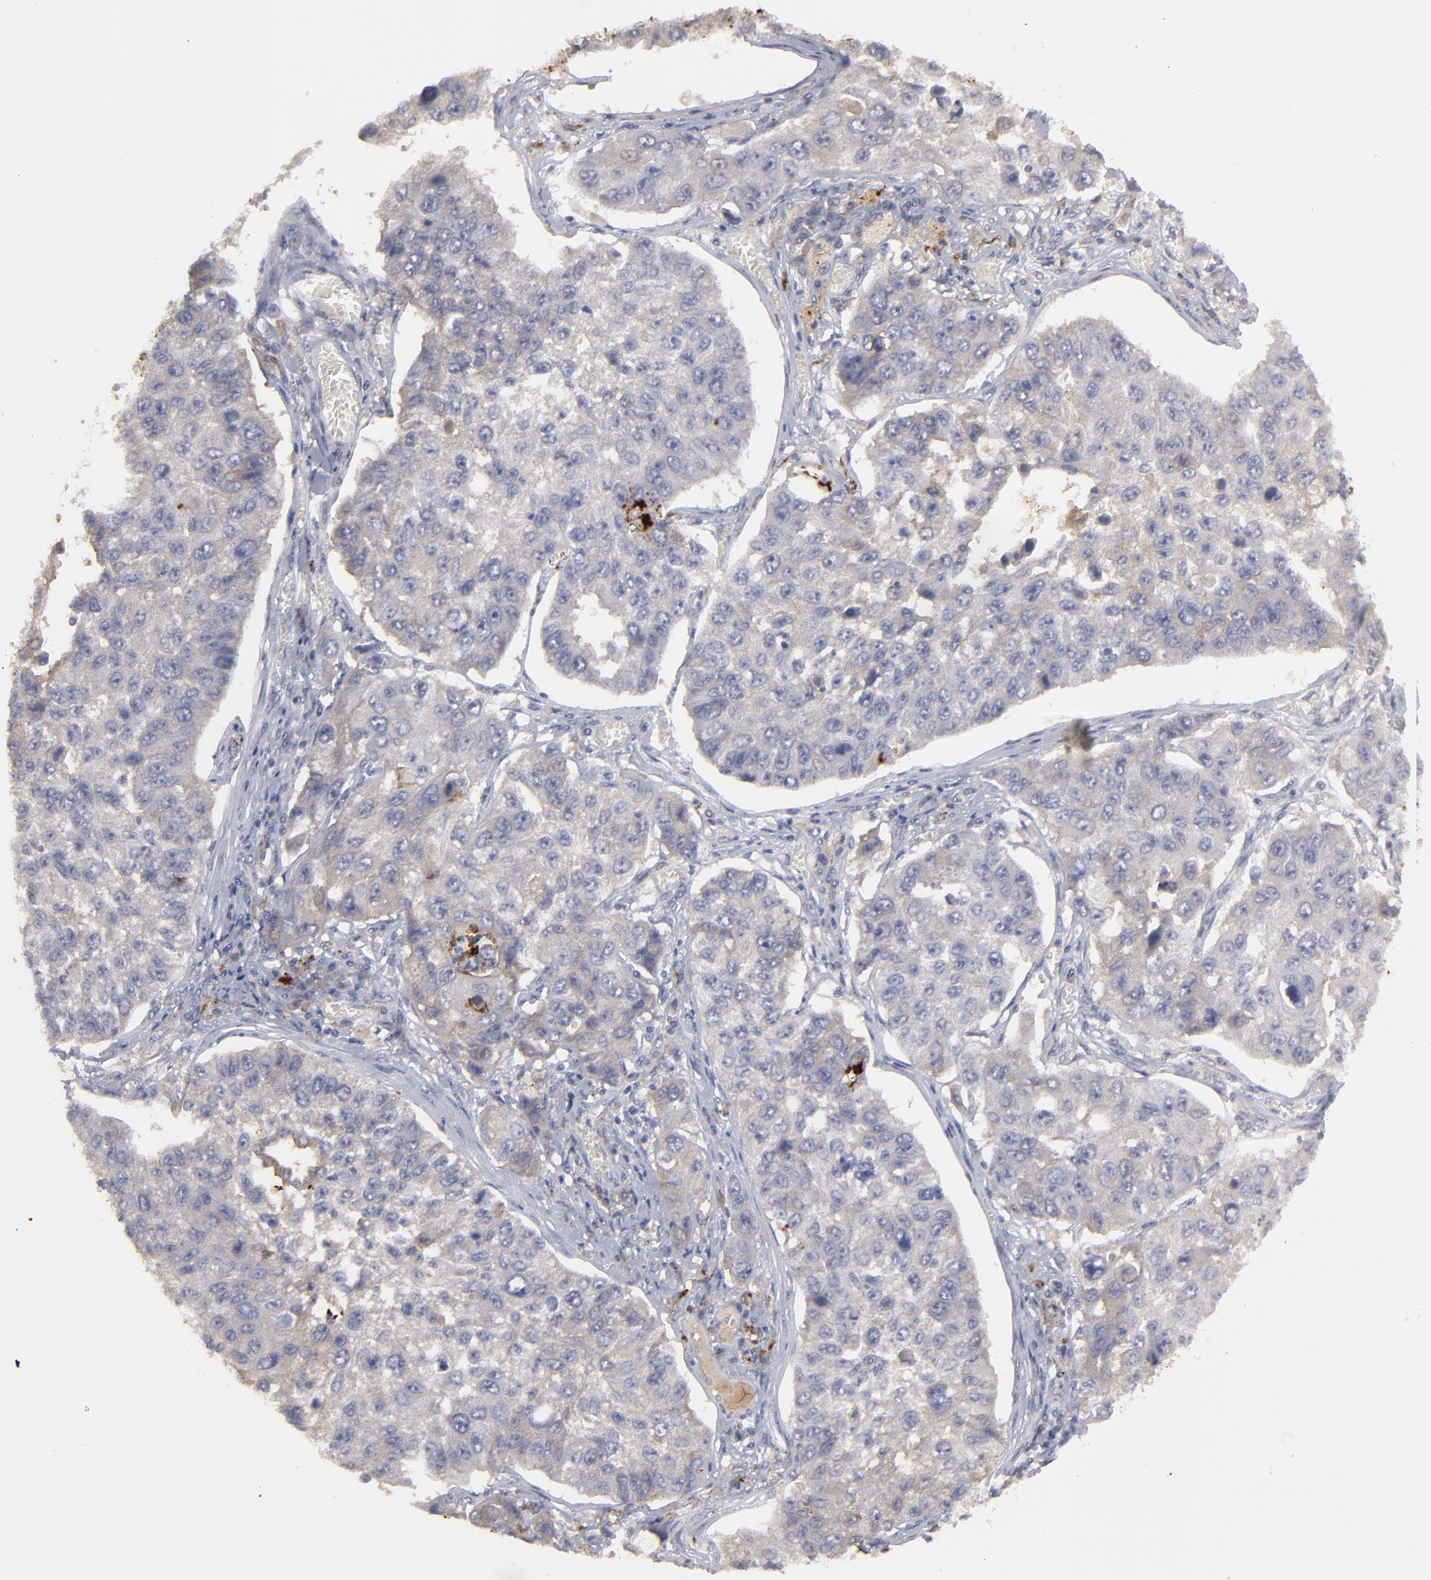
{"staining": {"intensity": "weak", "quantity": "25%-75%", "location": "cytoplasmic/membranous"}, "tissue": "lung cancer", "cell_type": "Tumor cells", "image_type": "cancer", "snomed": [{"axis": "morphology", "description": "Squamous cell carcinoma, NOS"}, {"axis": "topography", "description": "Lung"}], "caption": "Protein staining demonstrates weak cytoplasmic/membranous expression in about 25%-75% of tumor cells in lung cancer (squamous cell carcinoma). Using DAB (3,3'-diaminobenzidine) (brown) and hematoxylin (blue) stains, captured at high magnification using brightfield microscopy.", "gene": "GPM6B", "patient": {"sex": "male", "age": 71}}